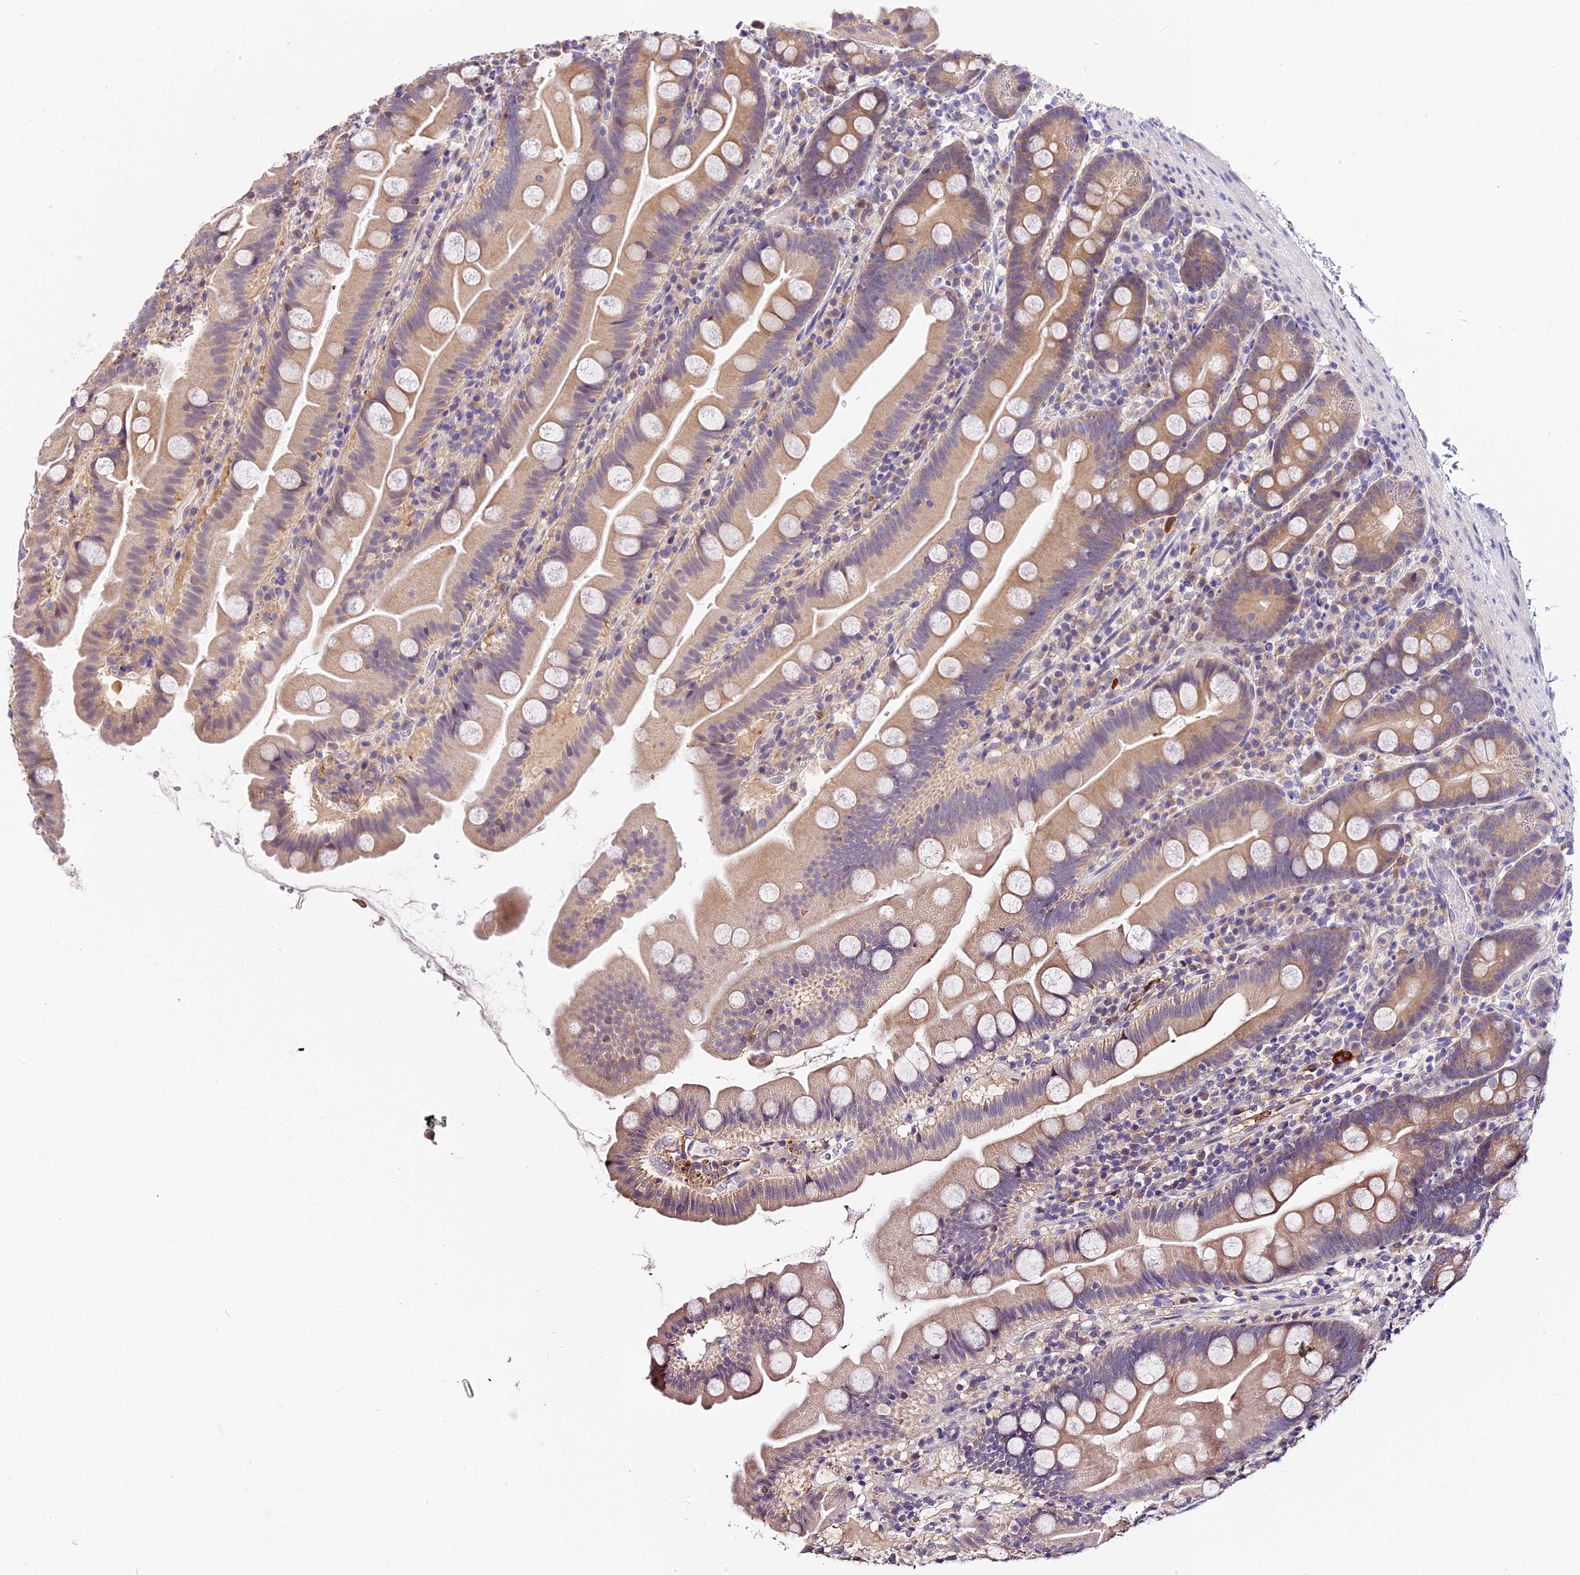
{"staining": {"intensity": "weak", "quantity": "25%-75%", "location": "cytoplasmic/membranous"}, "tissue": "small intestine", "cell_type": "Glandular cells", "image_type": "normal", "snomed": [{"axis": "morphology", "description": "Normal tissue, NOS"}, {"axis": "topography", "description": "Small intestine"}], "caption": "IHC (DAB (3,3'-diaminobenzidine)) staining of benign human small intestine exhibits weak cytoplasmic/membranous protein expression in approximately 25%-75% of glandular cells. (Brightfield microscopy of DAB IHC at high magnification).", "gene": "BSCL2", "patient": {"sex": "female", "age": 68}}